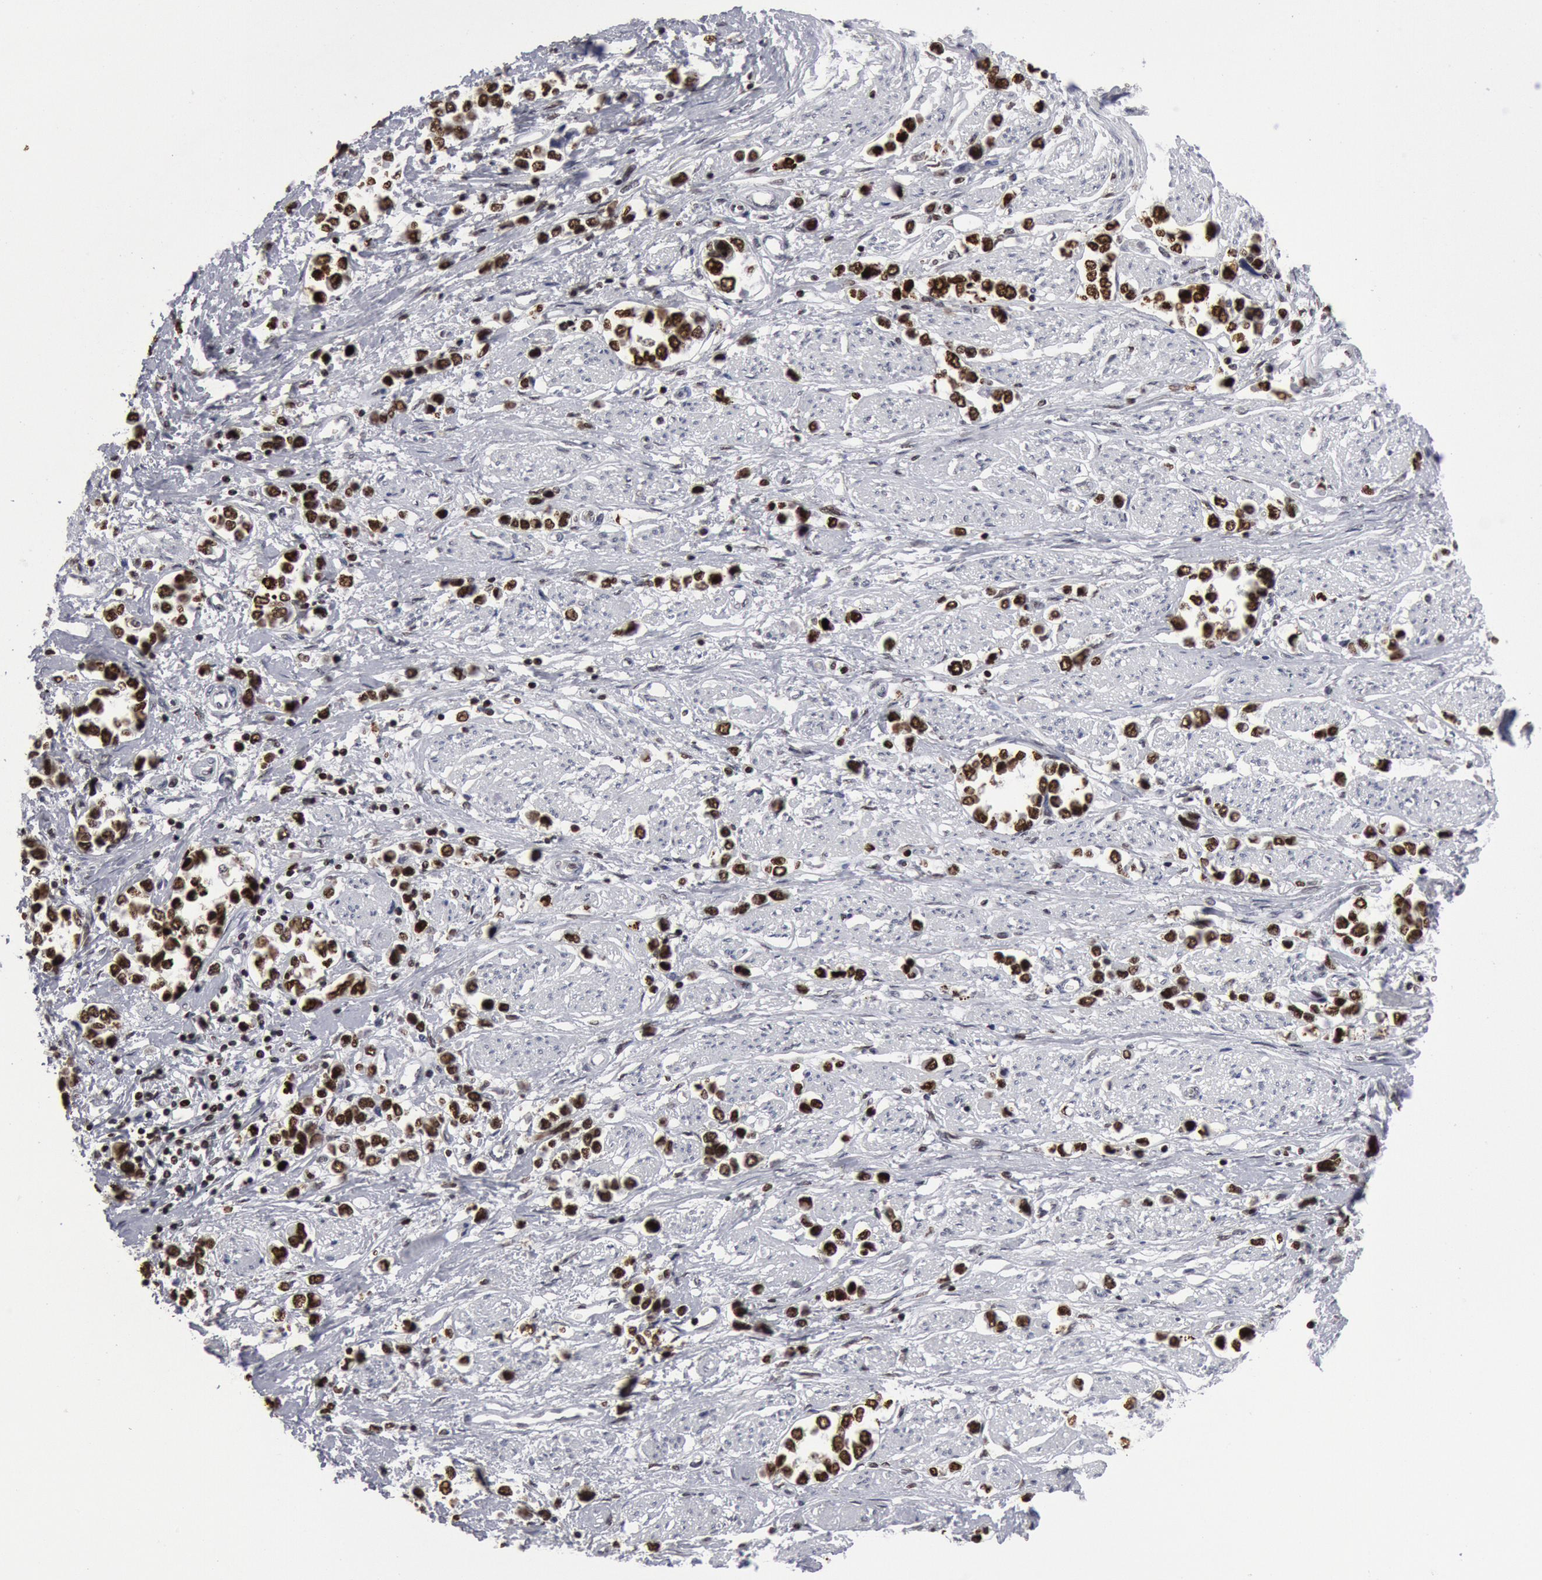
{"staining": {"intensity": "strong", "quantity": ">75%", "location": "nuclear"}, "tissue": "stomach cancer", "cell_type": "Tumor cells", "image_type": "cancer", "snomed": [{"axis": "morphology", "description": "Adenocarcinoma, NOS"}, {"axis": "topography", "description": "Stomach, upper"}], "caption": "Immunohistochemistry (IHC) of human stomach adenocarcinoma shows high levels of strong nuclear staining in approximately >75% of tumor cells.", "gene": "SUB1", "patient": {"sex": "male", "age": 76}}